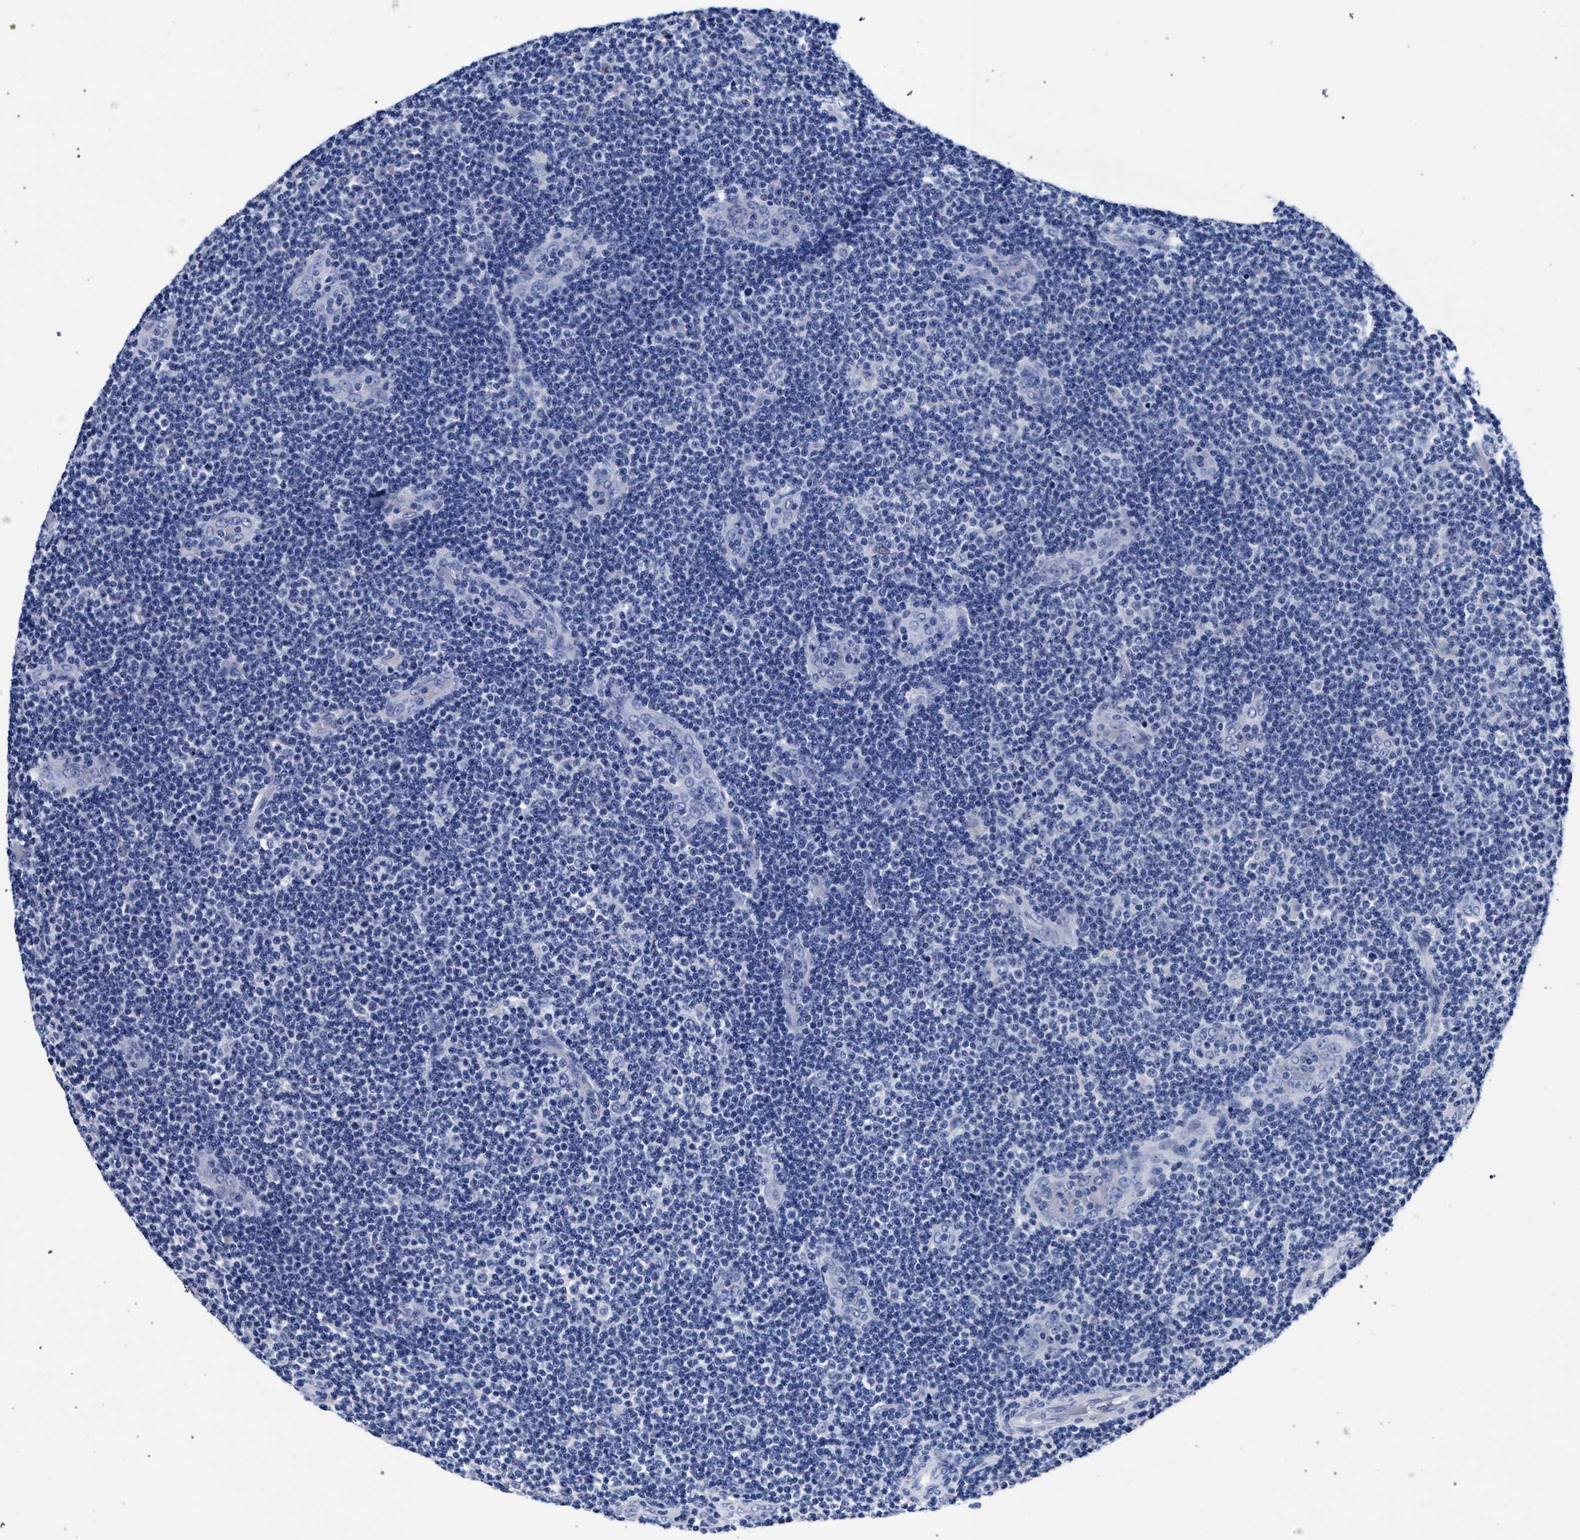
{"staining": {"intensity": "negative", "quantity": "none", "location": "none"}, "tissue": "lymphoma", "cell_type": "Tumor cells", "image_type": "cancer", "snomed": [{"axis": "morphology", "description": "Malignant lymphoma, non-Hodgkin's type, Low grade"}, {"axis": "topography", "description": "Lymph node"}], "caption": "High magnification brightfield microscopy of lymphoma stained with DAB (brown) and counterstained with hematoxylin (blue): tumor cells show no significant staining. (DAB immunohistochemistry (IHC) with hematoxylin counter stain).", "gene": "AKAP4", "patient": {"sex": "male", "age": 83}}